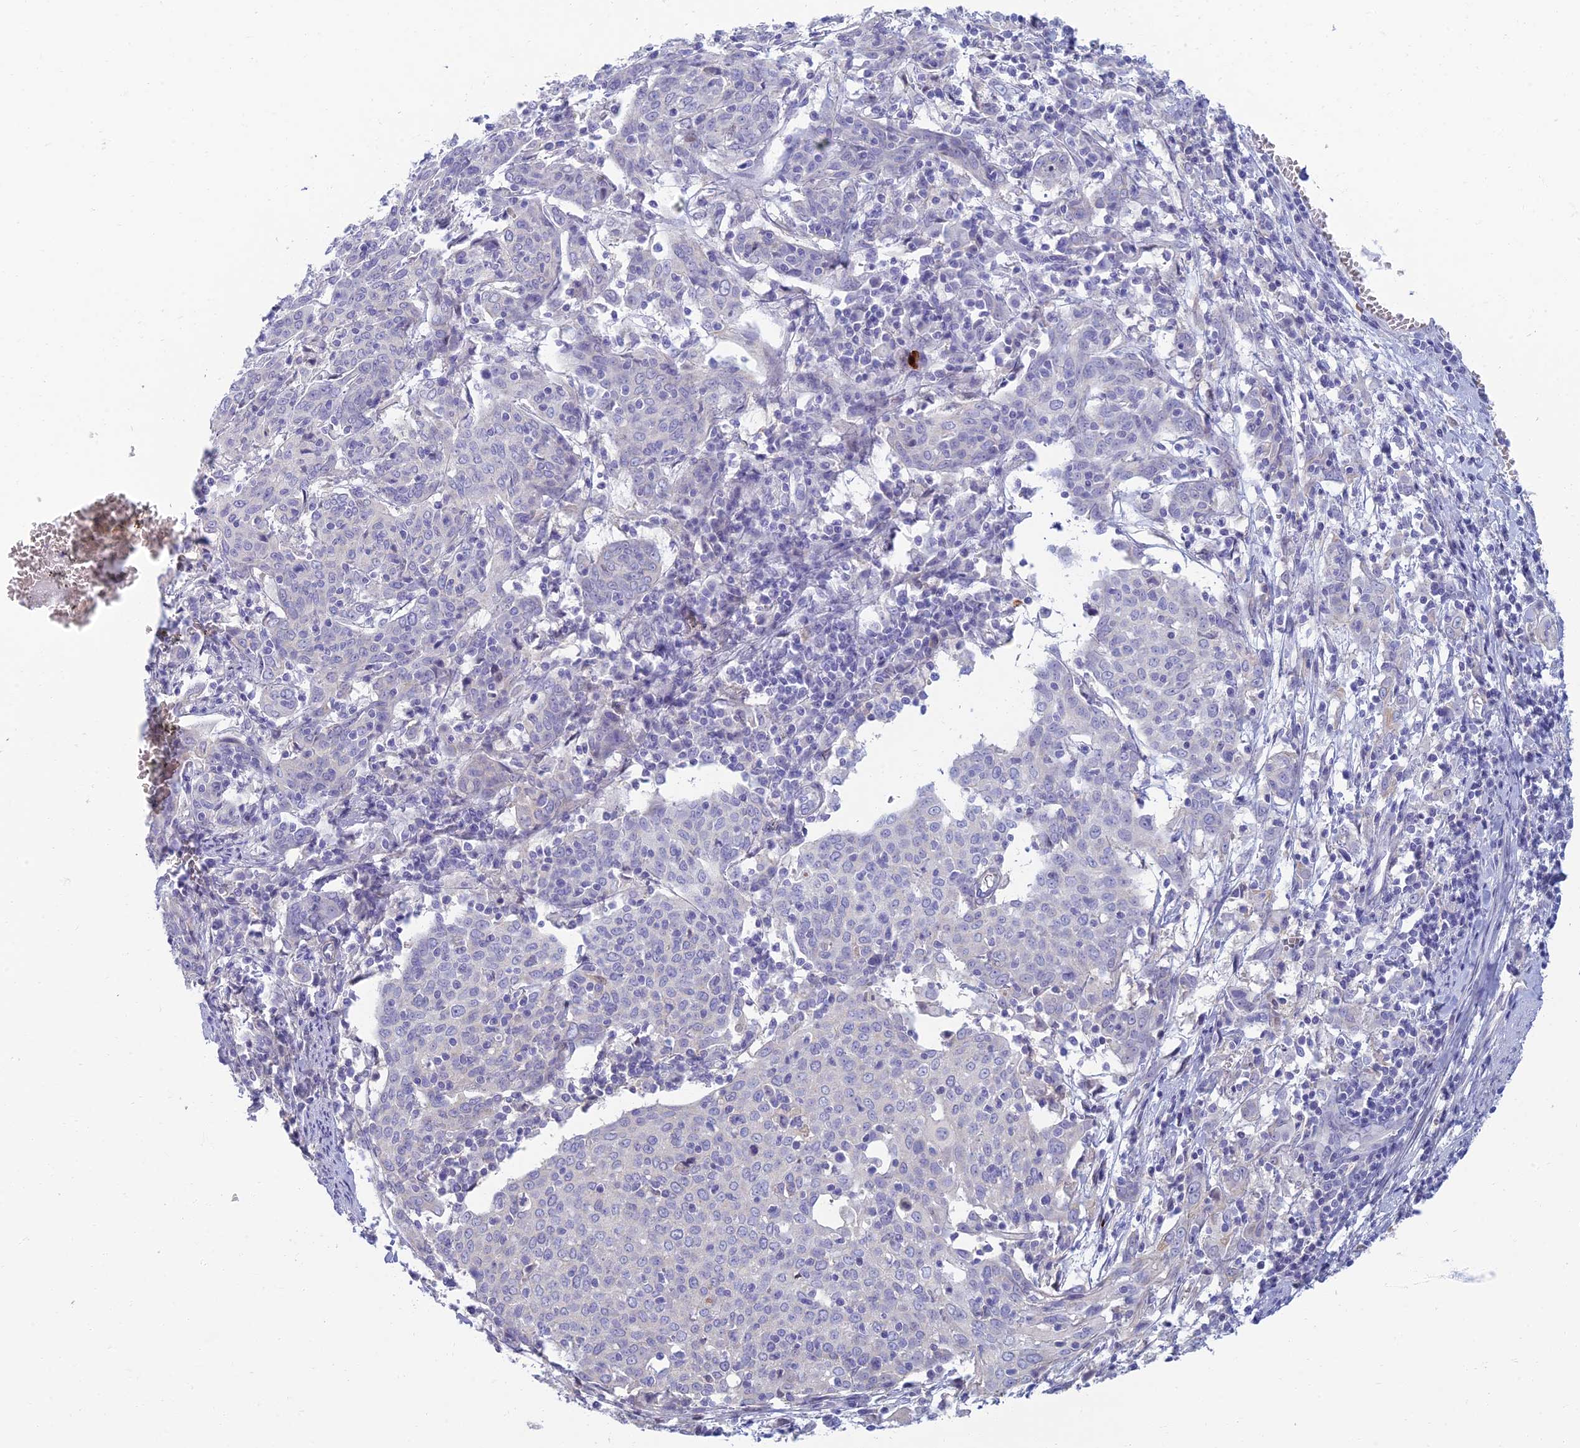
{"staining": {"intensity": "negative", "quantity": "none", "location": "none"}, "tissue": "cervical cancer", "cell_type": "Tumor cells", "image_type": "cancer", "snomed": [{"axis": "morphology", "description": "Squamous cell carcinoma, NOS"}, {"axis": "topography", "description": "Cervix"}], "caption": "A photomicrograph of human cervical cancer (squamous cell carcinoma) is negative for staining in tumor cells.", "gene": "NEURL1", "patient": {"sex": "female", "age": 67}}